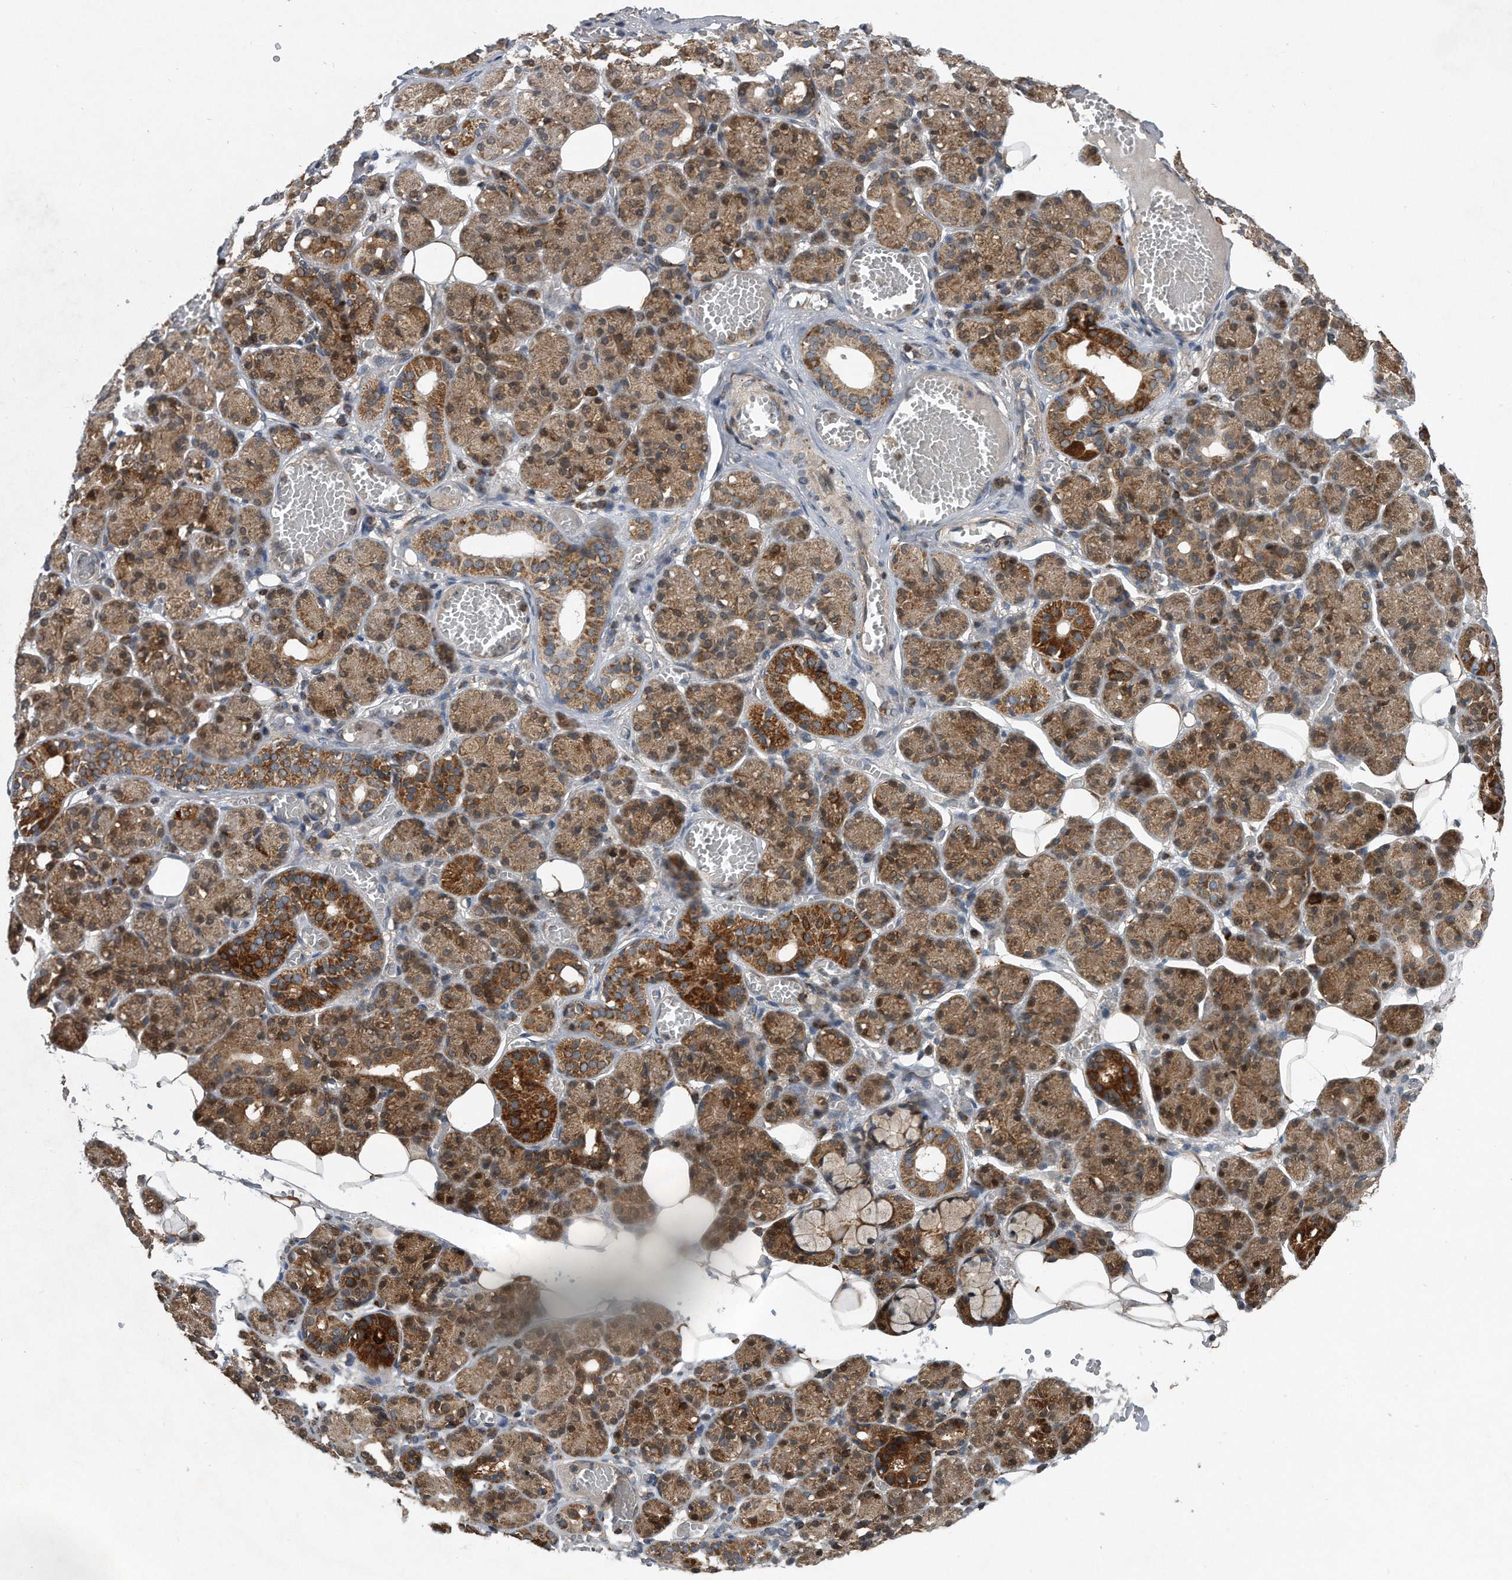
{"staining": {"intensity": "strong", "quantity": "25%-75%", "location": "cytoplasmic/membranous,nuclear"}, "tissue": "salivary gland", "cell_type": "Glandular cells", "image_type": "normal", "snomed": [{"axis": "morphology", "description": "Normal tissue, NOS"}, {"axis": "topography", "description": "Salivary gland"}], "caption": "Immunohistochemistry of benign salivary gland shows high levels of strong cytoplasmic/membranous,nuclear expression in approximately 25%-75% of glandular cells.", "gene": "ALPK2", "patient": {"sex": "male", "age": 63}}